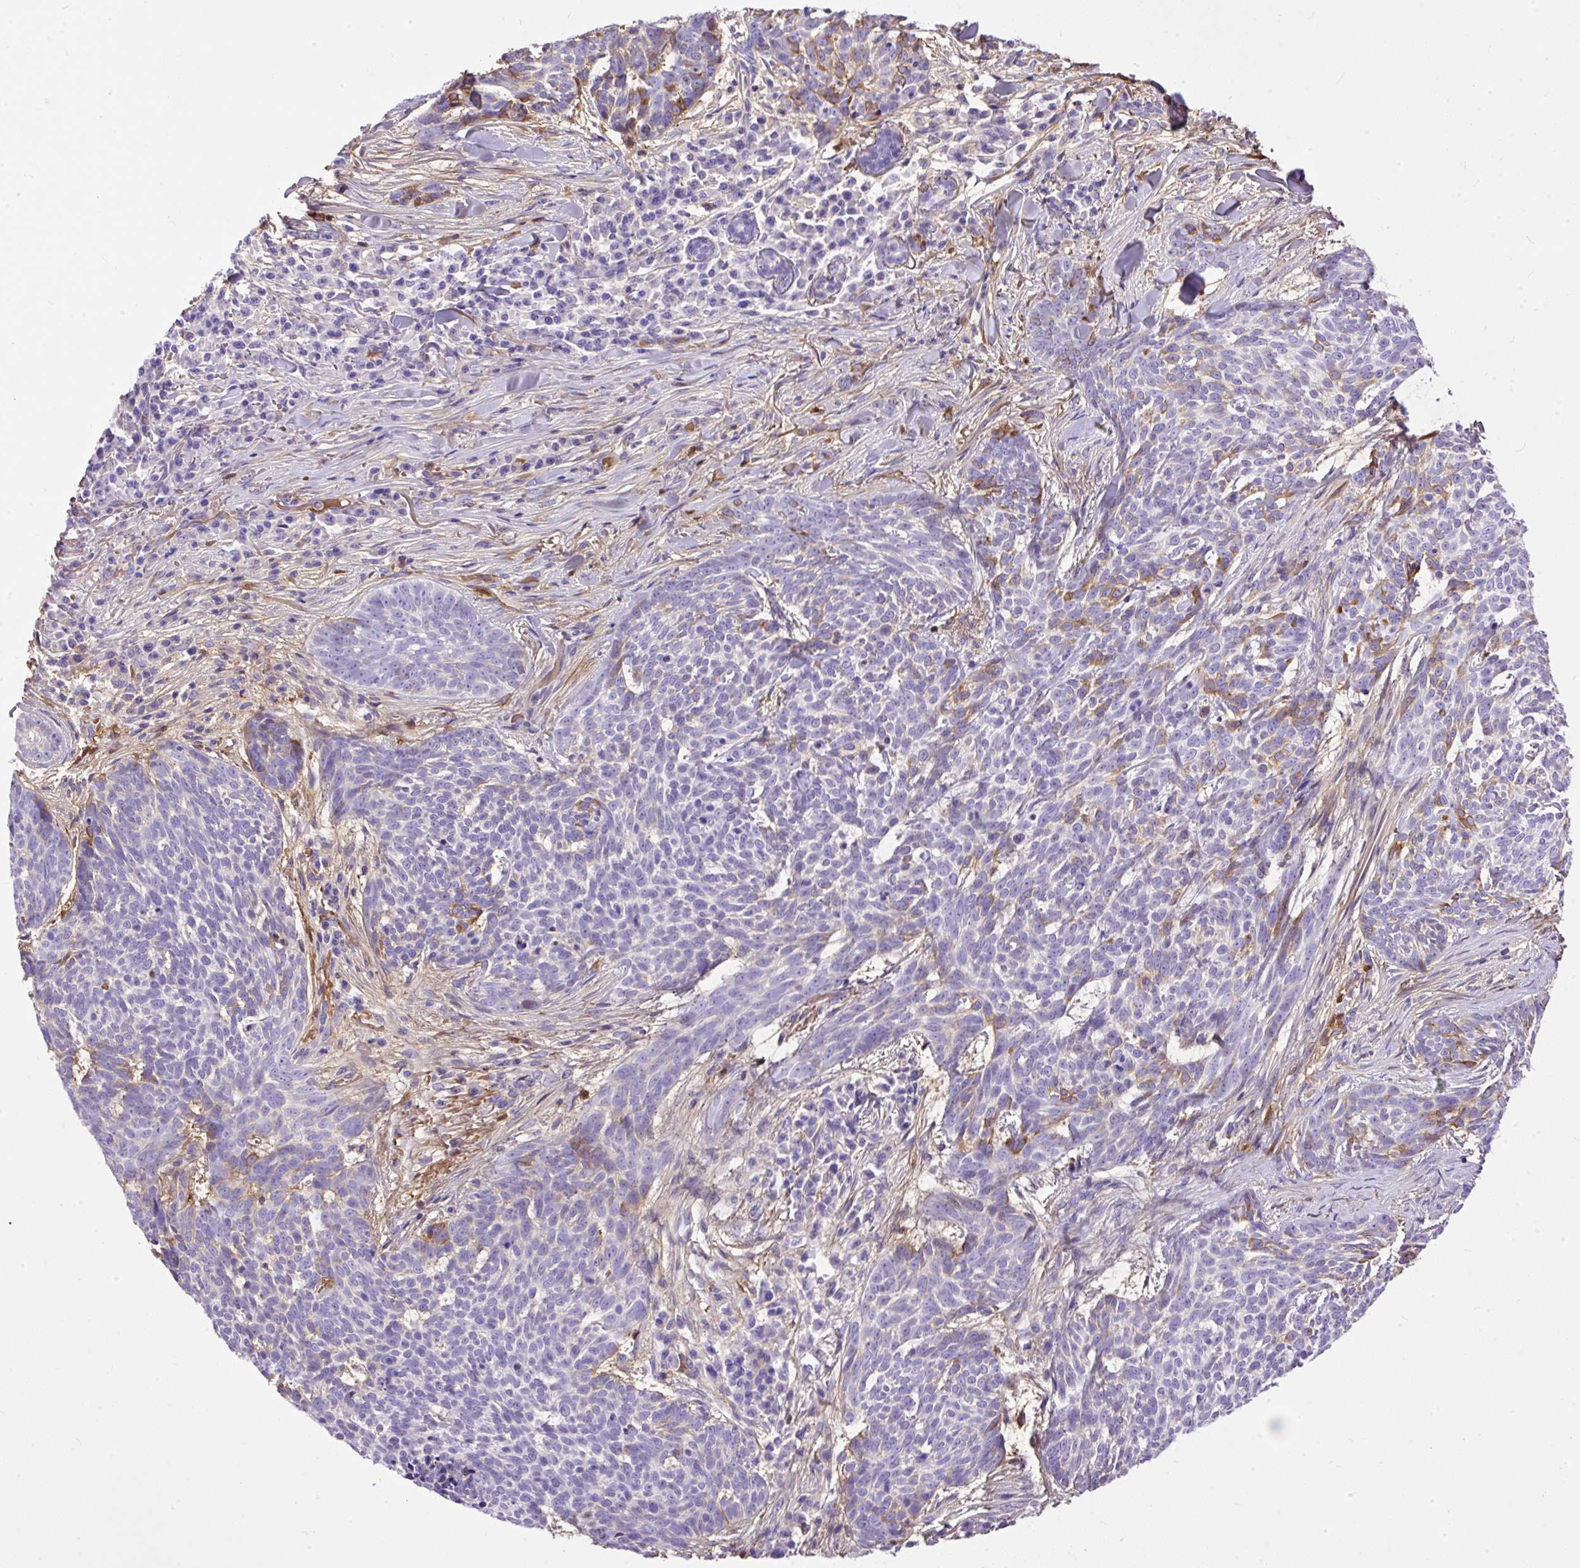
{"staining": {"intensity": "negative", "quantity": "none", "location": "none"}, "tissue": "skin cancer", "cell_type": "Tumor cells", "image_type": "cancer", "snomed": [{"axis": "morphology", "description": "Basal cell carcinoma"}, {"axis": "topography", "description": "Skin"}], "caption": "Tumor cells are negative for brown protein staining in skin cancer. (Brightfield microscopy of DAB immunohistochemistry (IHC) at high magnification).", "gene": "CLEC3B", "patient": {"sex": "female", "age": 93}}